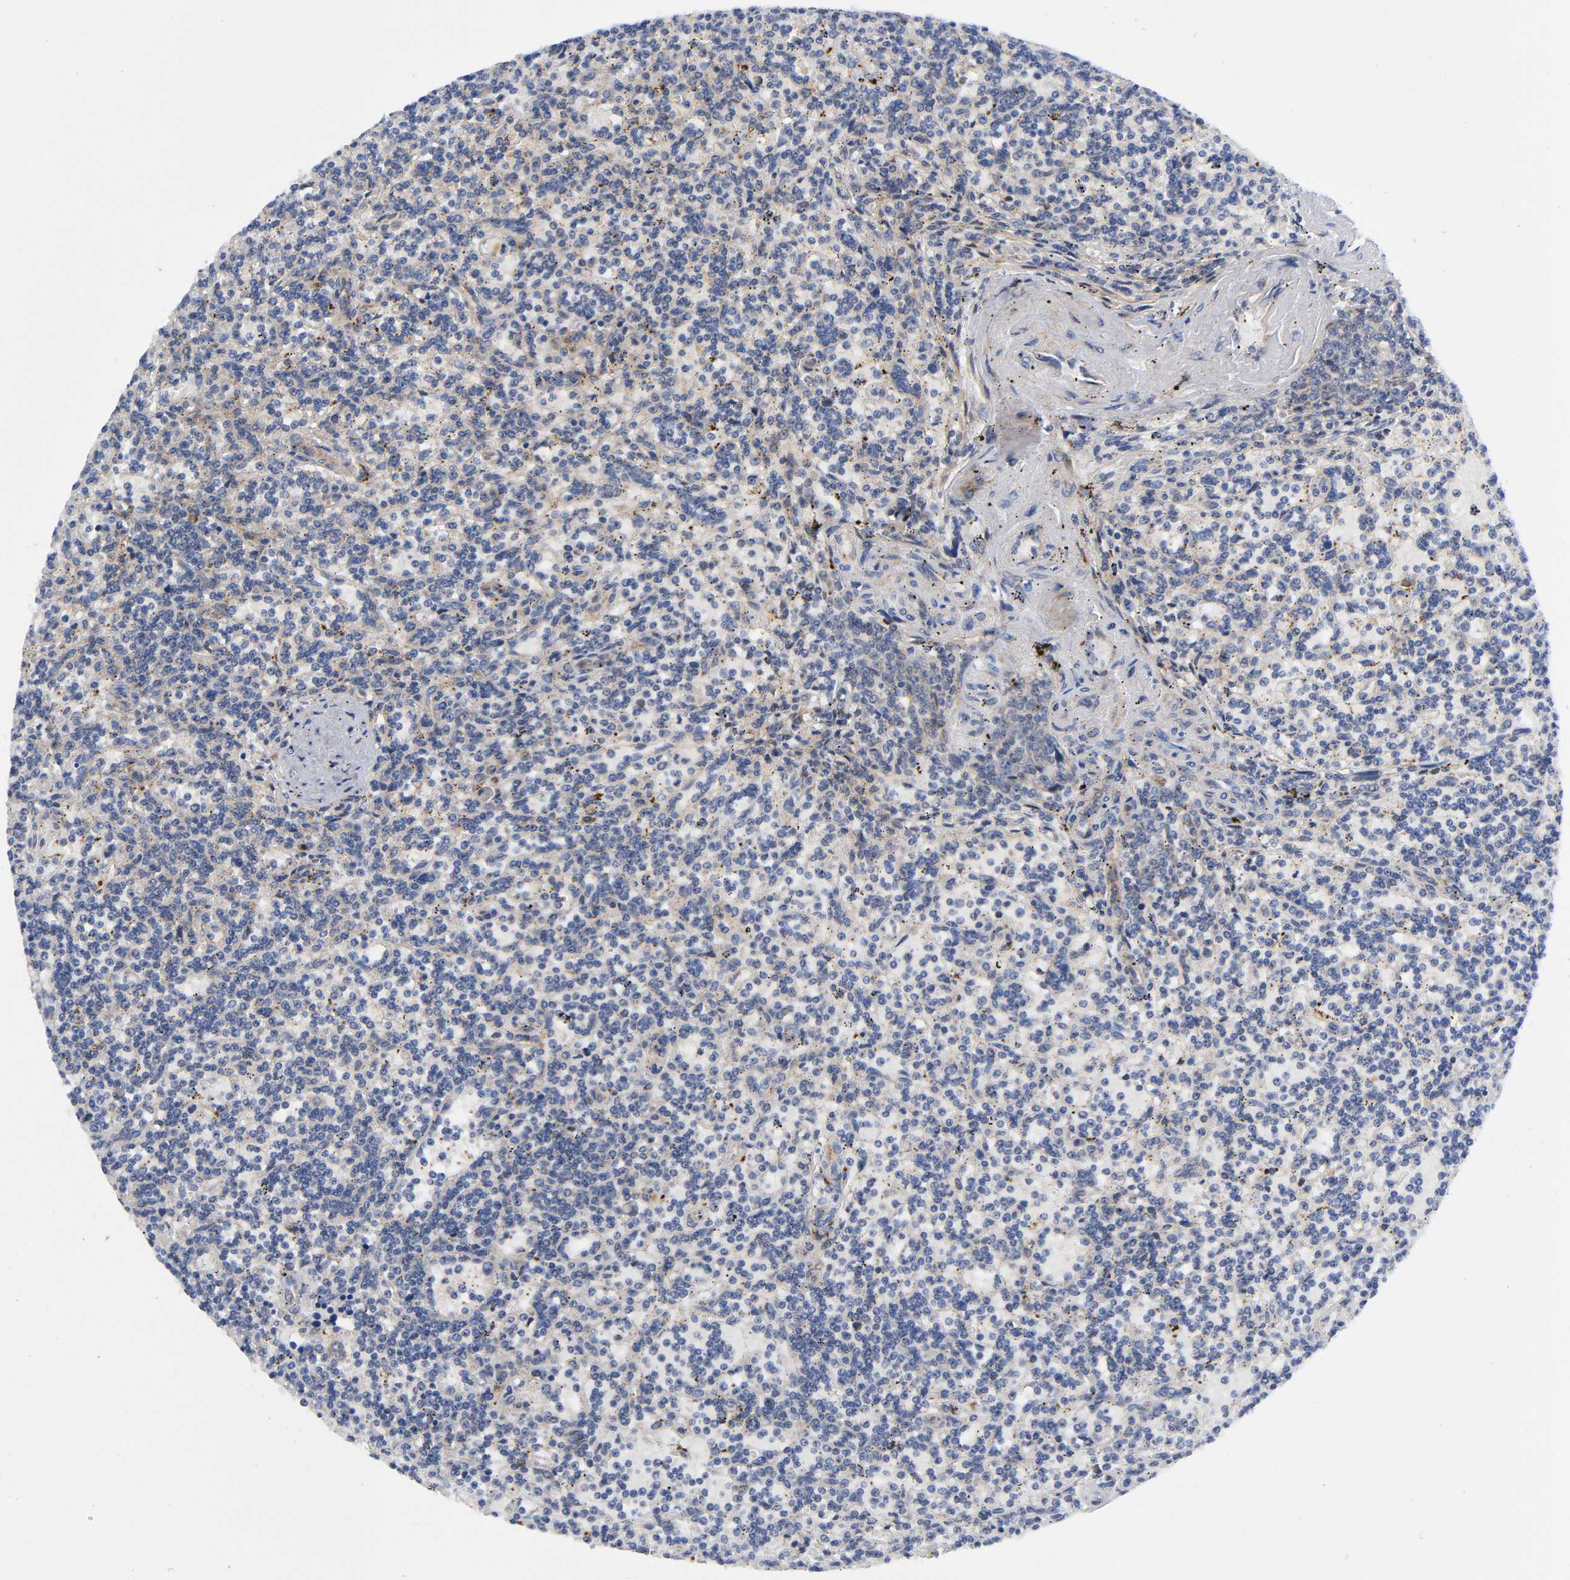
{"staining": {"intensity": "weak", "quantity": "<25%", "location": "cytoplasmic/membranous"}, "tissue": "lymphoma", "cell_type": "Tumor cells", "image_type": "cancer", "snomed": [{"axis": "morphology", "description": "Malignant lymphoma, non-Hodgkin's type, Low grade"}, {"axis": "topography", "description": "Spleen"}], "caption": "This is an IHC image of human lymphoma. There is no positivity in tumor cells.", "gene": "EIF5", "patient": {"sex": "male", "age": 73}}